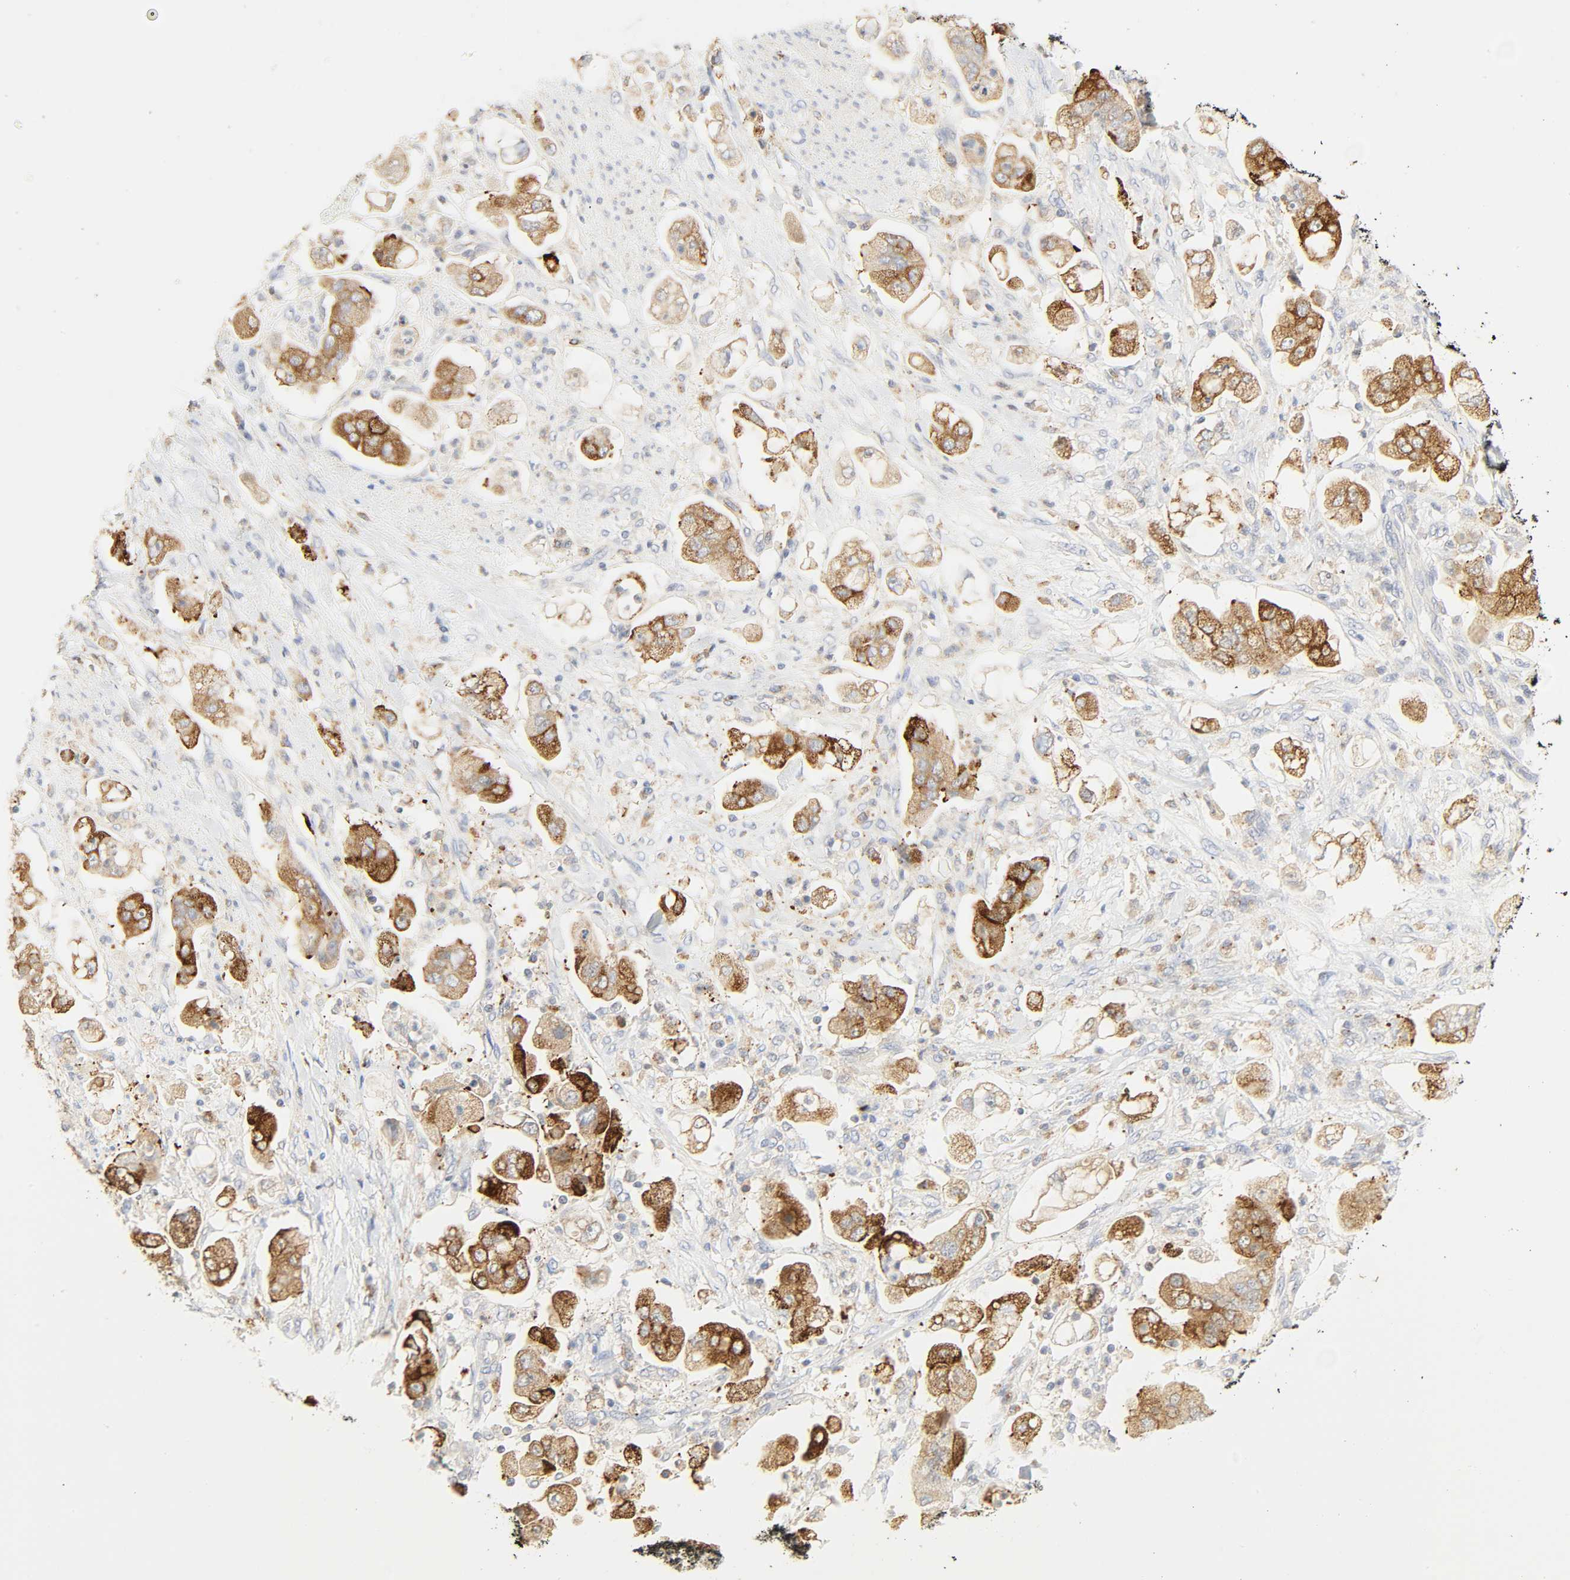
{"staining": {"intensity": "strong", "quantity": ">75%", "location": "cytoplasmic/membranous"}, "tissue": "stomach cancer", "cell_type": "Tumor cells", "image_type": "cancer", "snomed": [{"axis": "morphology", "description": "Adenocarcinoma, NOS"}, {"axis": "topography", "description": "Stomach"}], "caption": "DAB immunohistochemical staining of human stomach cancer shows strong cytoplasmic/membranous protein positivity in approximately >75% of tumor cells.", "gene": "CAMK2A", "patient": {"sex": "male", "age": 62}}